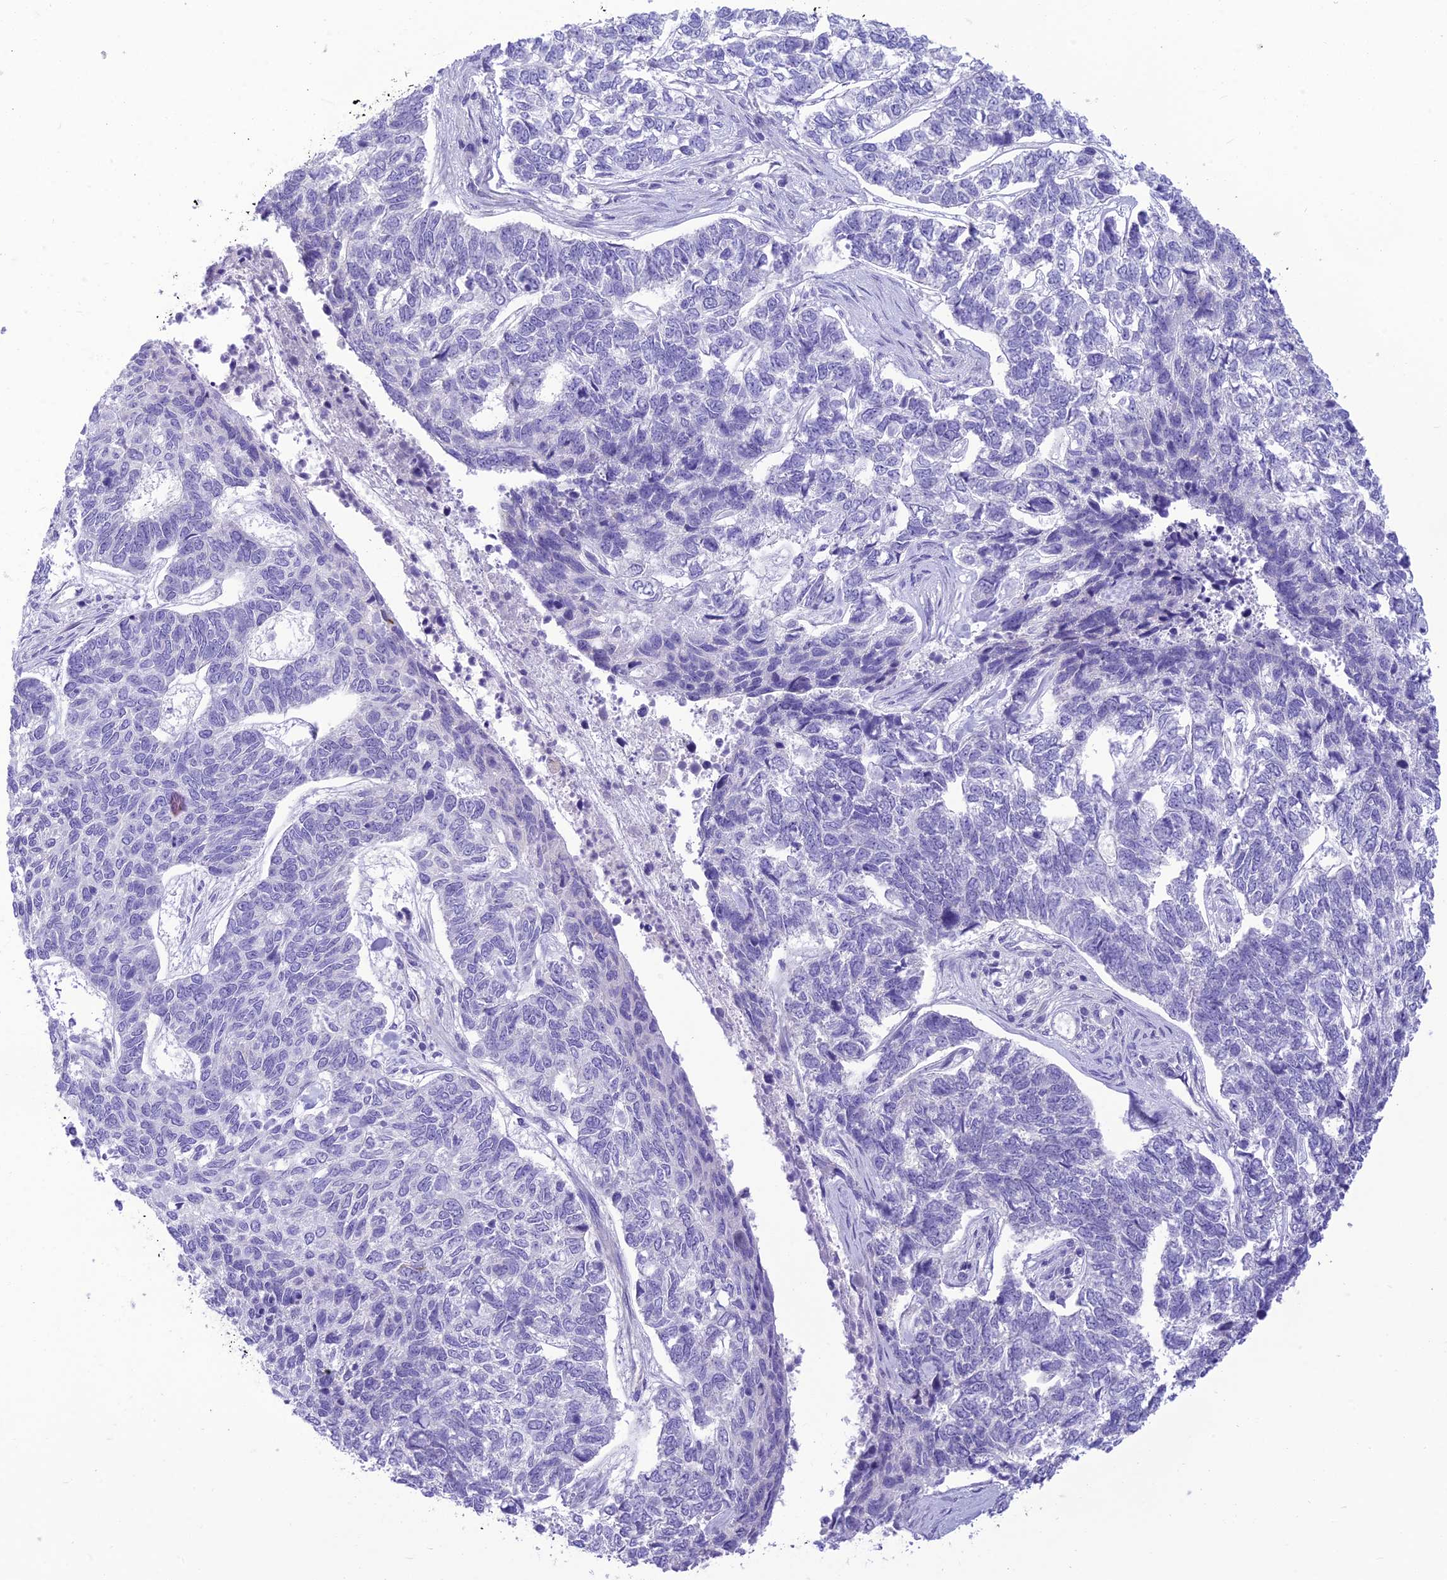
{"staining": {"intensity": "negative", "quantity": "none", "location": "none"}, "tissue": "skin cancer", "cell_type": "Tumor cells", "image_type": "cancer", "snomed": [{"axis": "morphology", "description": "Basal cell carcinoma"}, {"axis": "topography", "description": "Skin"}], "caption": "Basal cell carcinoma (skin) was stained to show a protein in brown. There is no significant staining in tumor cells.", "gene": "DHDH", "patient": {"sex": "female", "age": 65}}